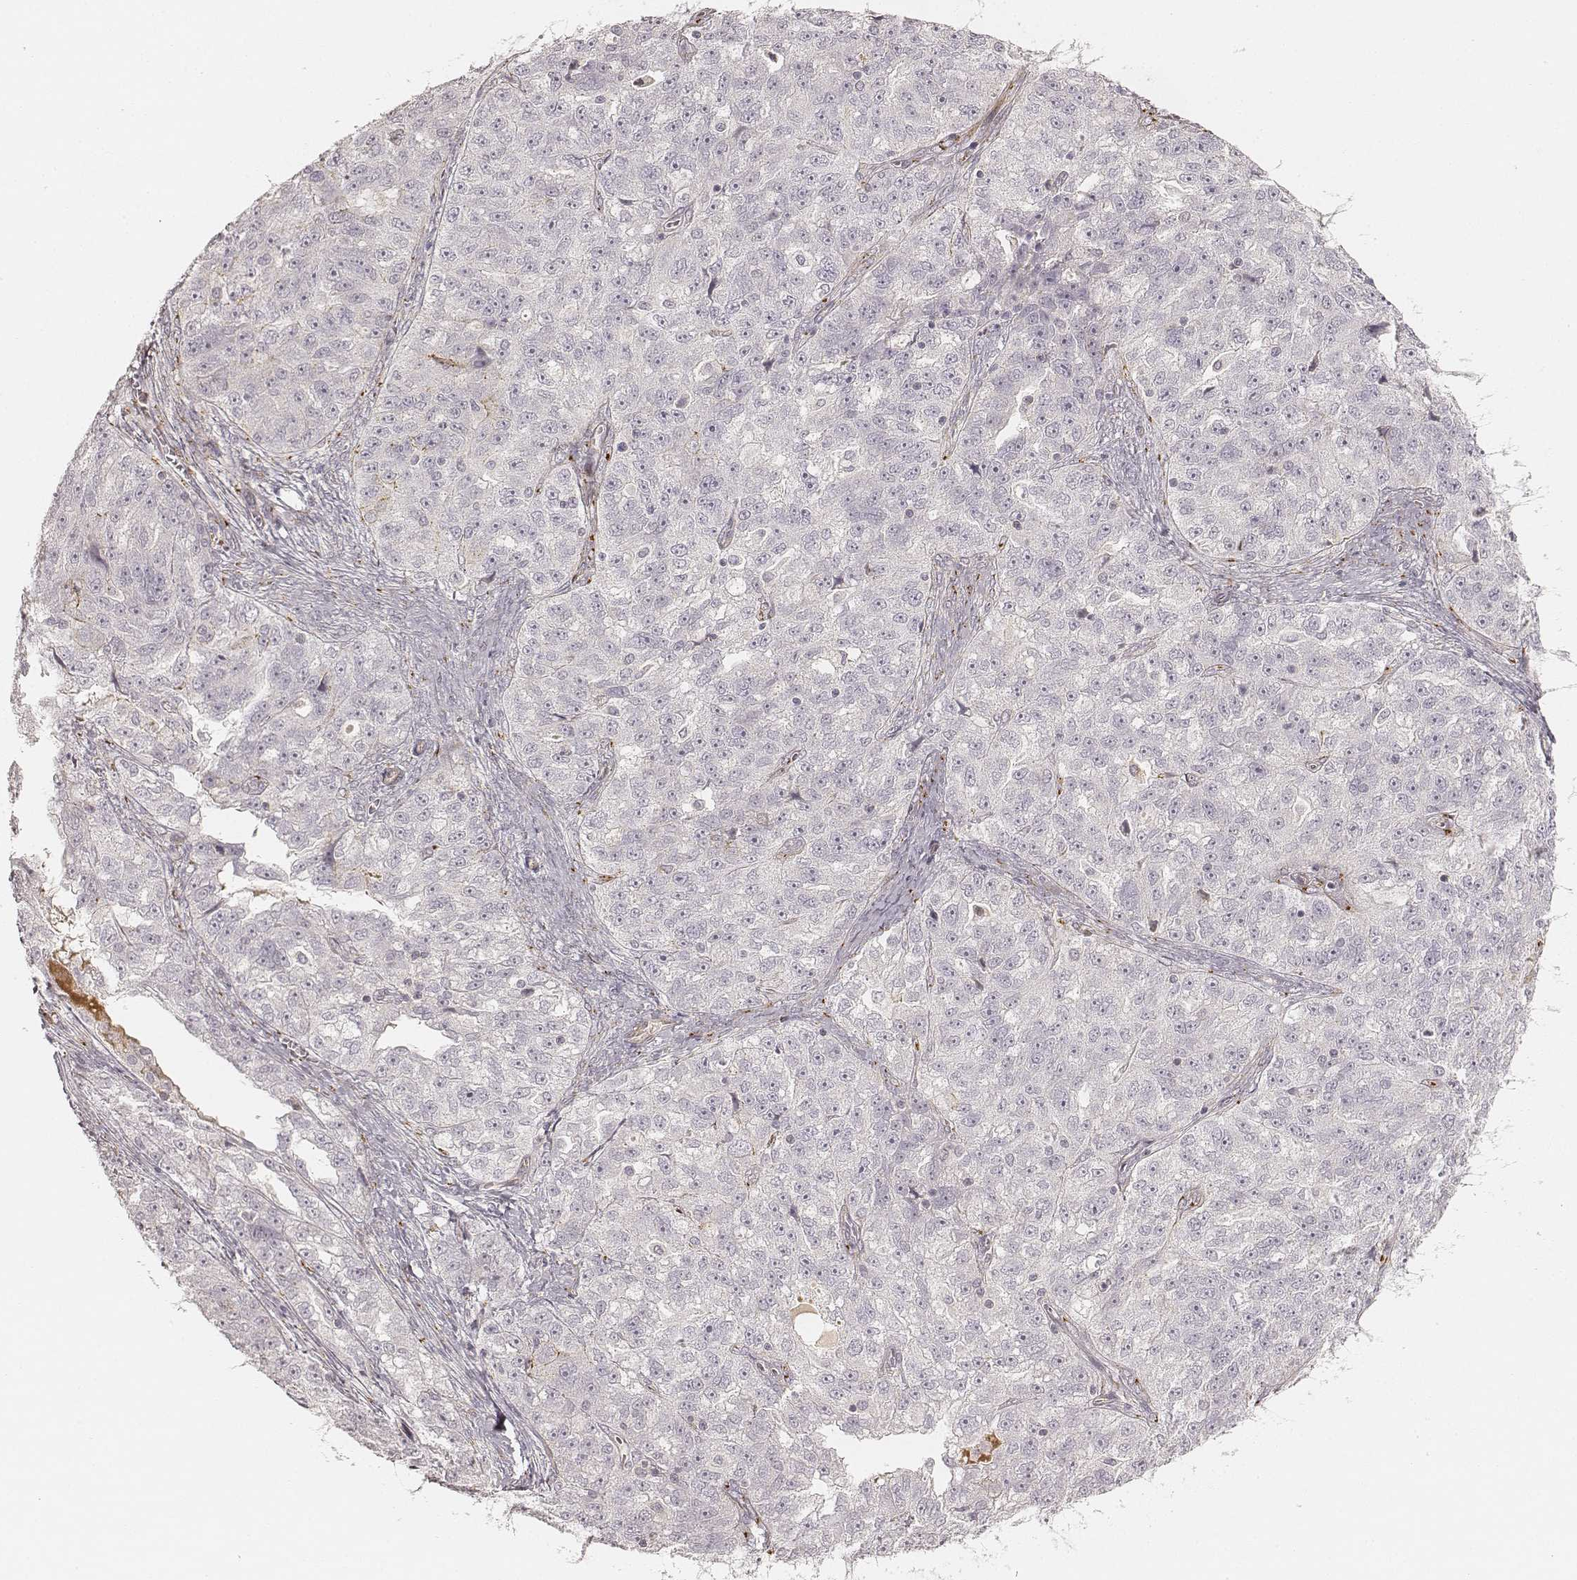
{"staining": {"intensity": "negative", "quantity": "none", "location": "none"}, "tissue": "ovarian cancer", "cell_type": "Tumor cells", "image_type": "cancer", "snomed": [{"axis": "morphology", "description": "Cystadenocarcinoma, serous, NOS"}, {"axis": "topography", "description": "Ovary"}], "caption": "Protein analysis of ovarian cancer (serous cystadenocarcinoma) displays no significant expression in tumor cells.", "gene": "GORASP2", "patient": {"sex": "female", "age": 51}}